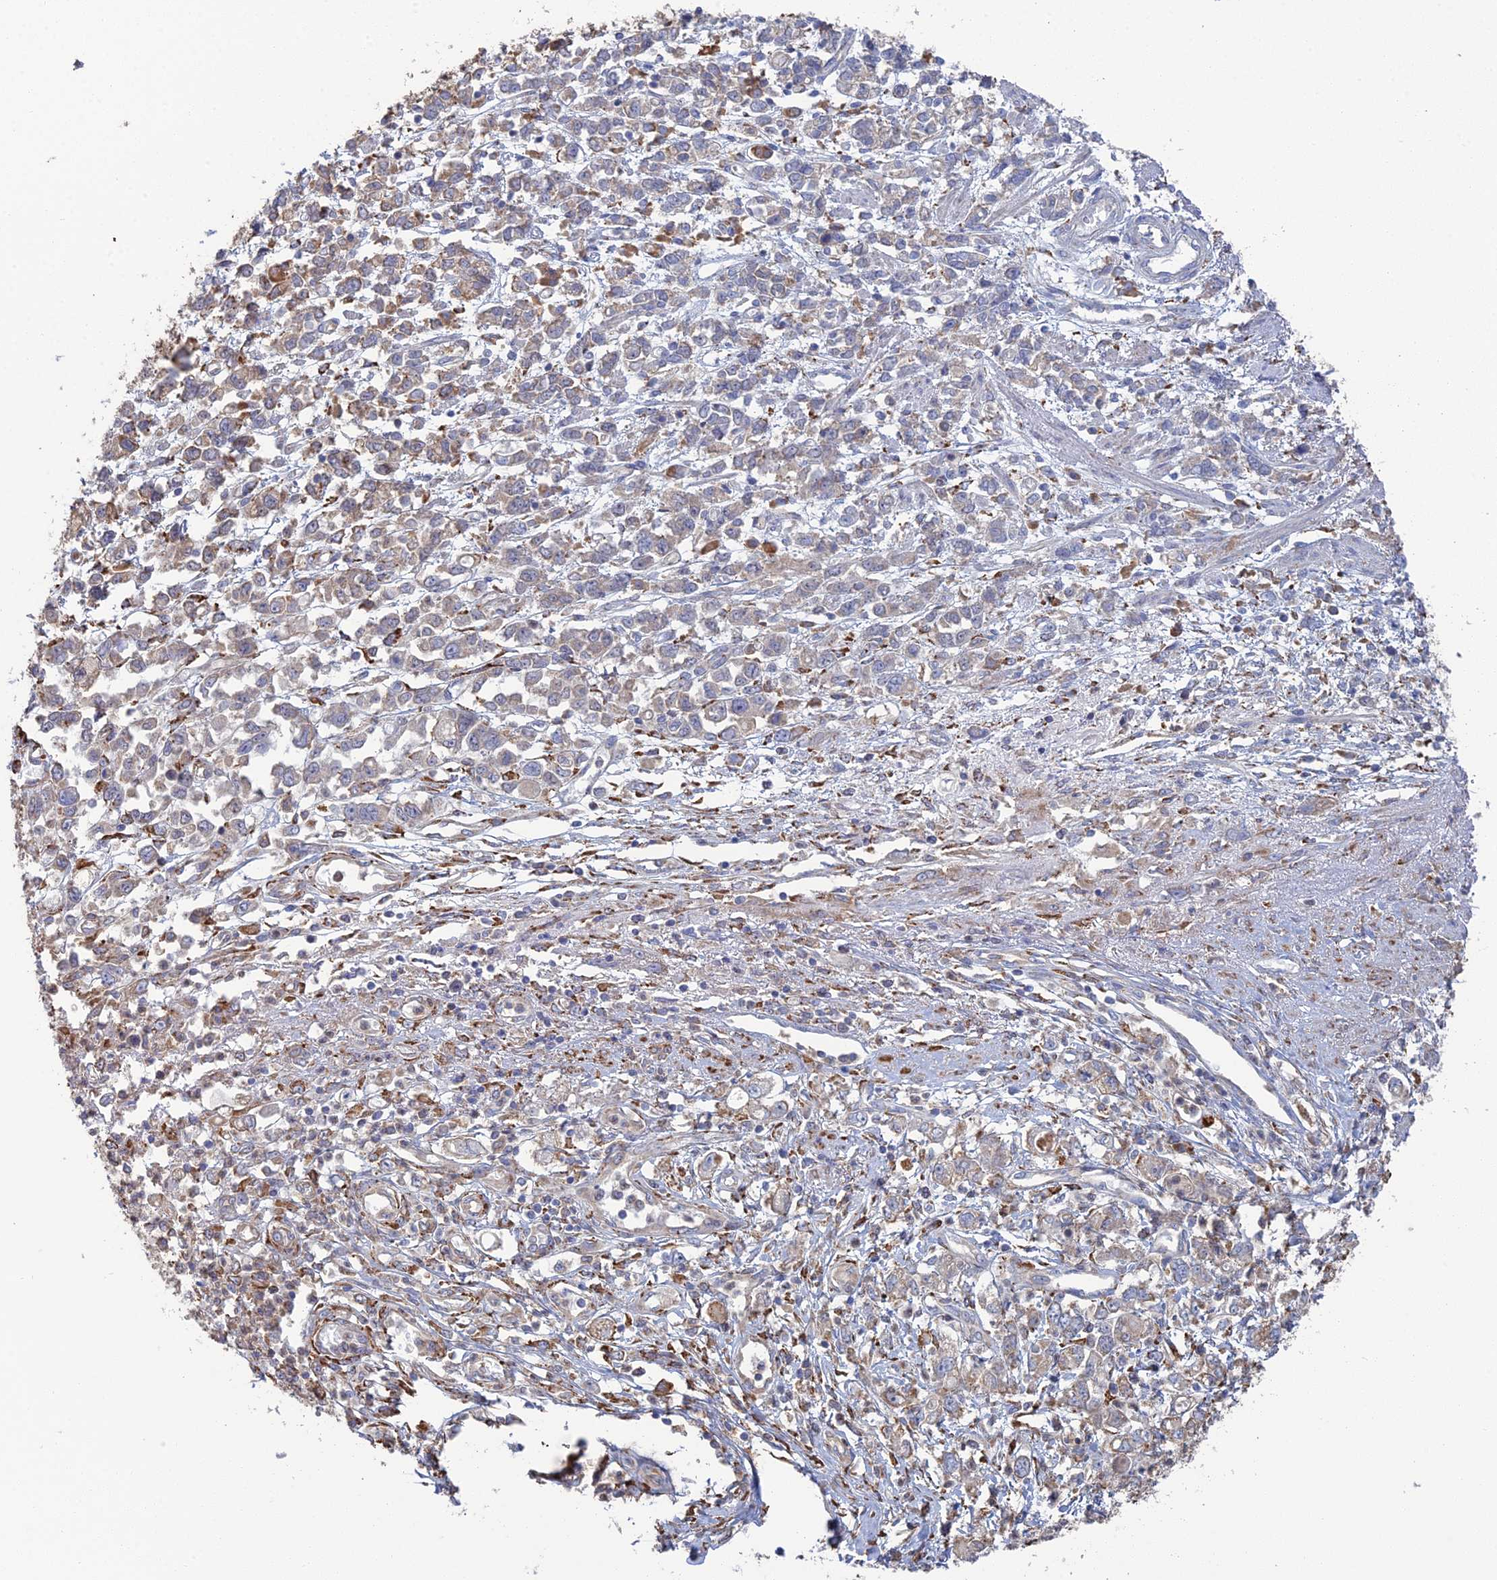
{"staining": {"intensity": "weak", "quantity": "<25%", "location": "cytoplasmic/membranous"}, "tissue": "stomach cancer", "cell_type": "Tumor cells", "image_type": "cancer", "snomed": [{"axis": "morphology", "description": "Adenocarcinoma, NOS"}, {"axis": "topography", "description": "Stomach"}], "caption": "Tumor cells are negative for brown protein staining in stomach cancer (adenocarcinoma).", "gene": "TRAPPC6A", "patient": {"sex": "female", "age": 76}}